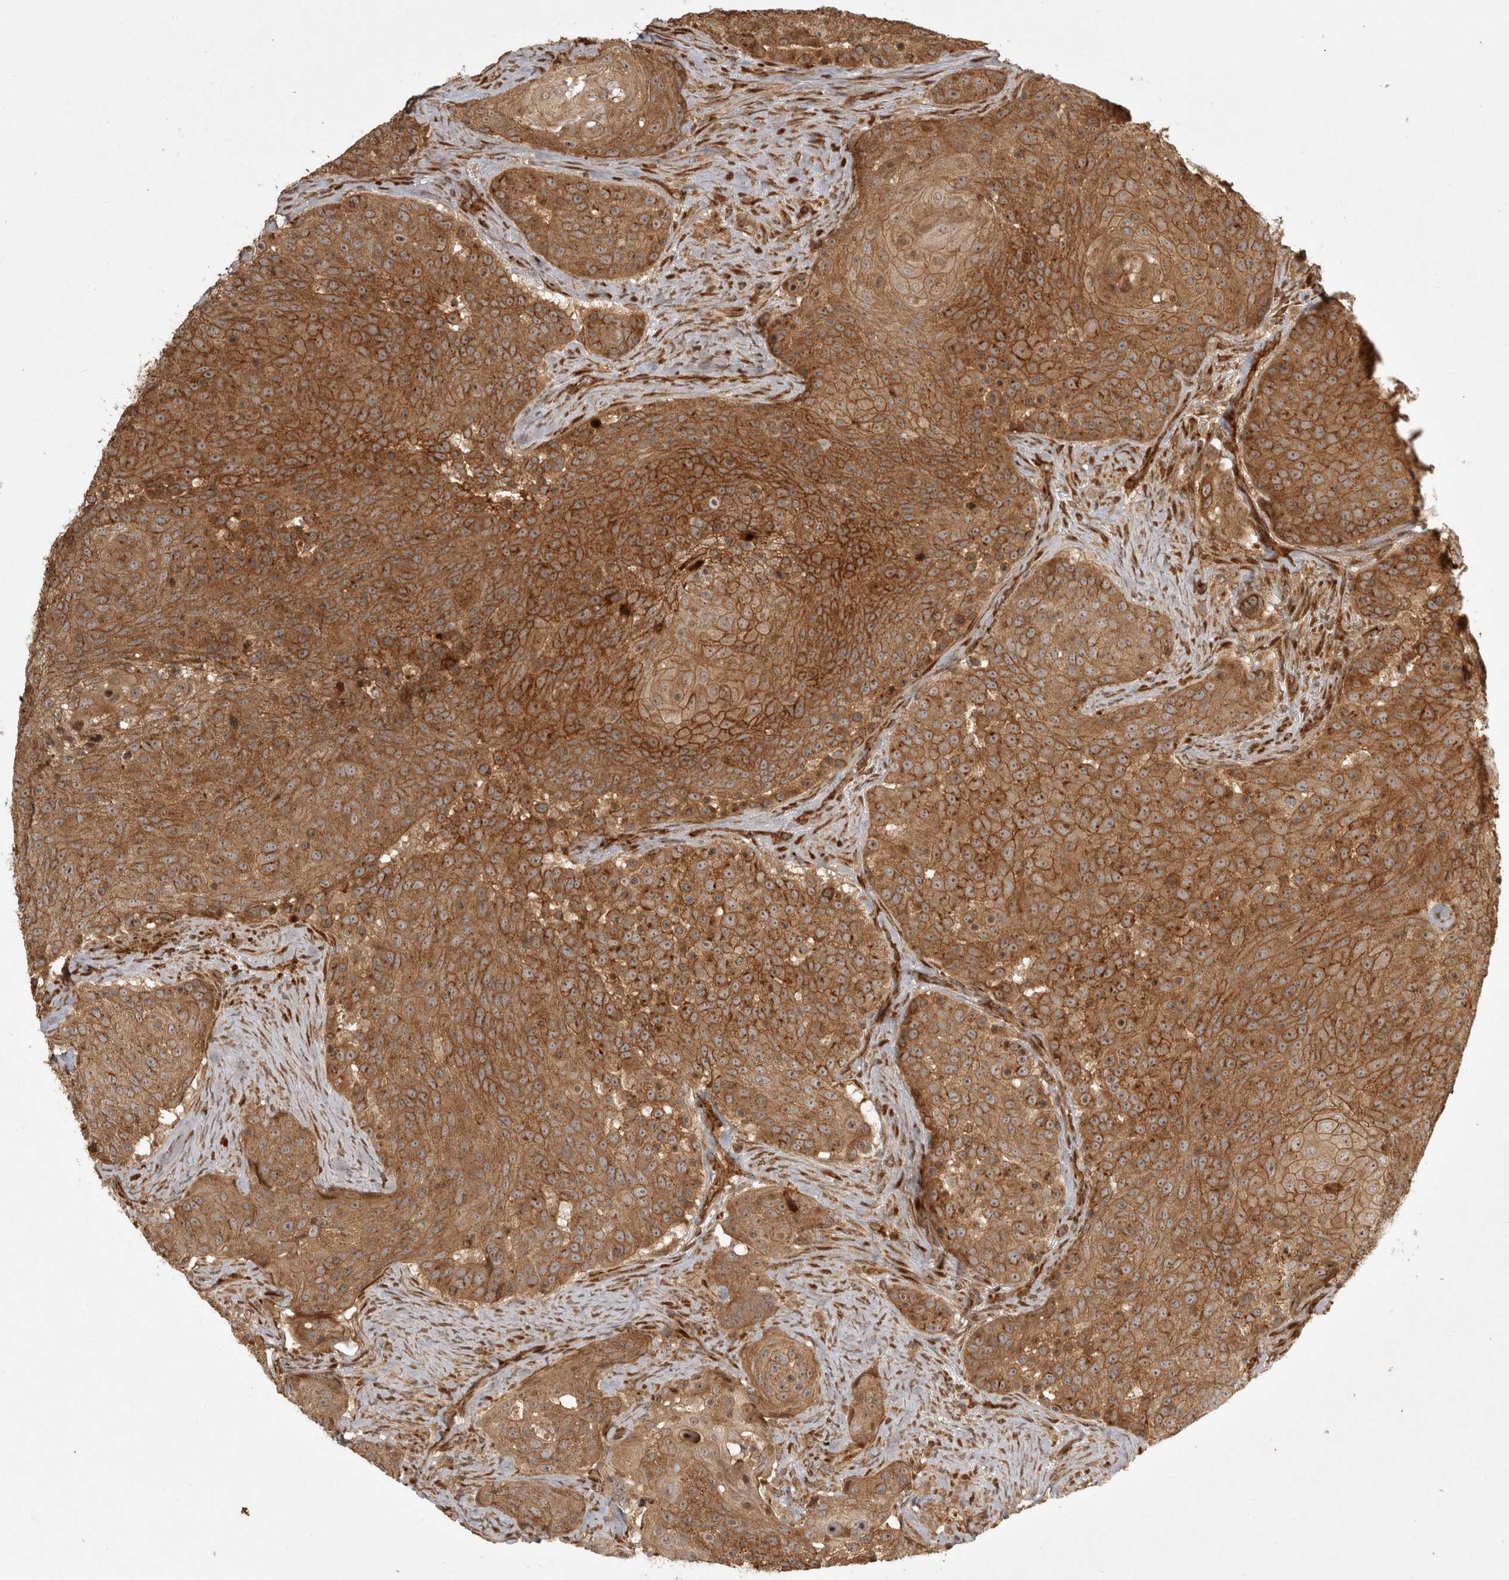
{"staining": {"intensity": "moderate", "quantity": ">75%", "location": "cytoplasmic/membranous"}, "tissue": "urothelial cancer", "cell_type": "Tumor cells", "image_type": "cancer", "snomed": [{"axis": "morphology", "description": "Urothelial carcinoma, High grade"}, {"axis": "topography", "description": "Urinary bladder"}], "caption": "Protein analysis of urothelial carcinoma (high-grade) tissue exhibits moderate cytoplasmic/membranous expression in about >75% of tumor cells.", "gene": "CAMSAP2", "patient": {"sex": "female", "age": 63}}